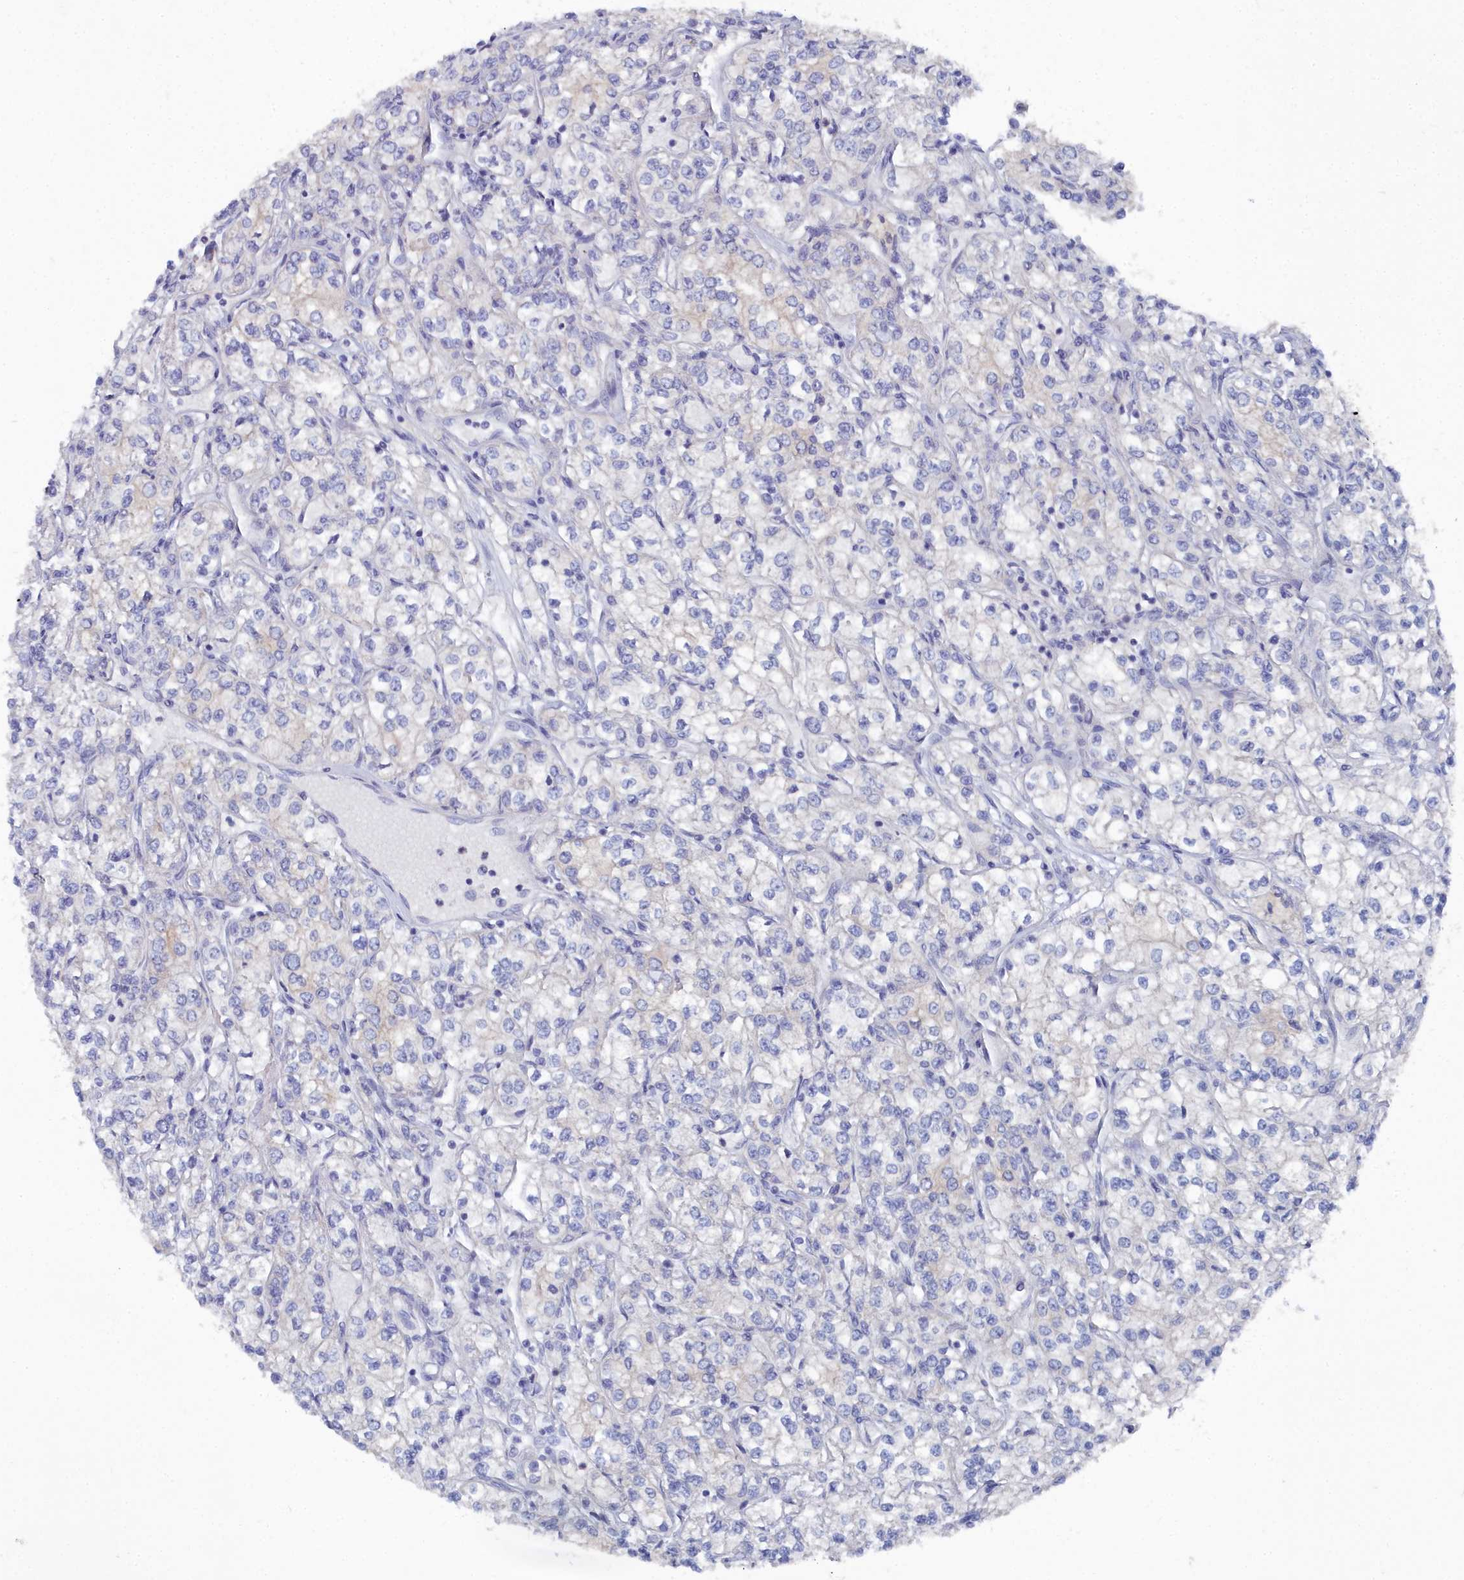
{"staining": {"intensity": "negative", "quantity": "none", "location": "none"}, "tissue": "renal cancer", "cell_type": "Tumor cells", "image_type": "cancer", "snomed": [{"axis": "morphology", "description": "Adenocarcinoma, NOS"}, {"axis": "topography", "description": "Kidney"}], "caption": "The histopathology image exhibits no staining of tumor cells in renal adenocarcinoma. The staining was performed using DAB to visualize the protein expression in brown, while the nuclei were stained in blue with hematoxylin (Magnification: 20x).", "gene": "CCDC149", "patient": {"sex": "male", "age": 80}}